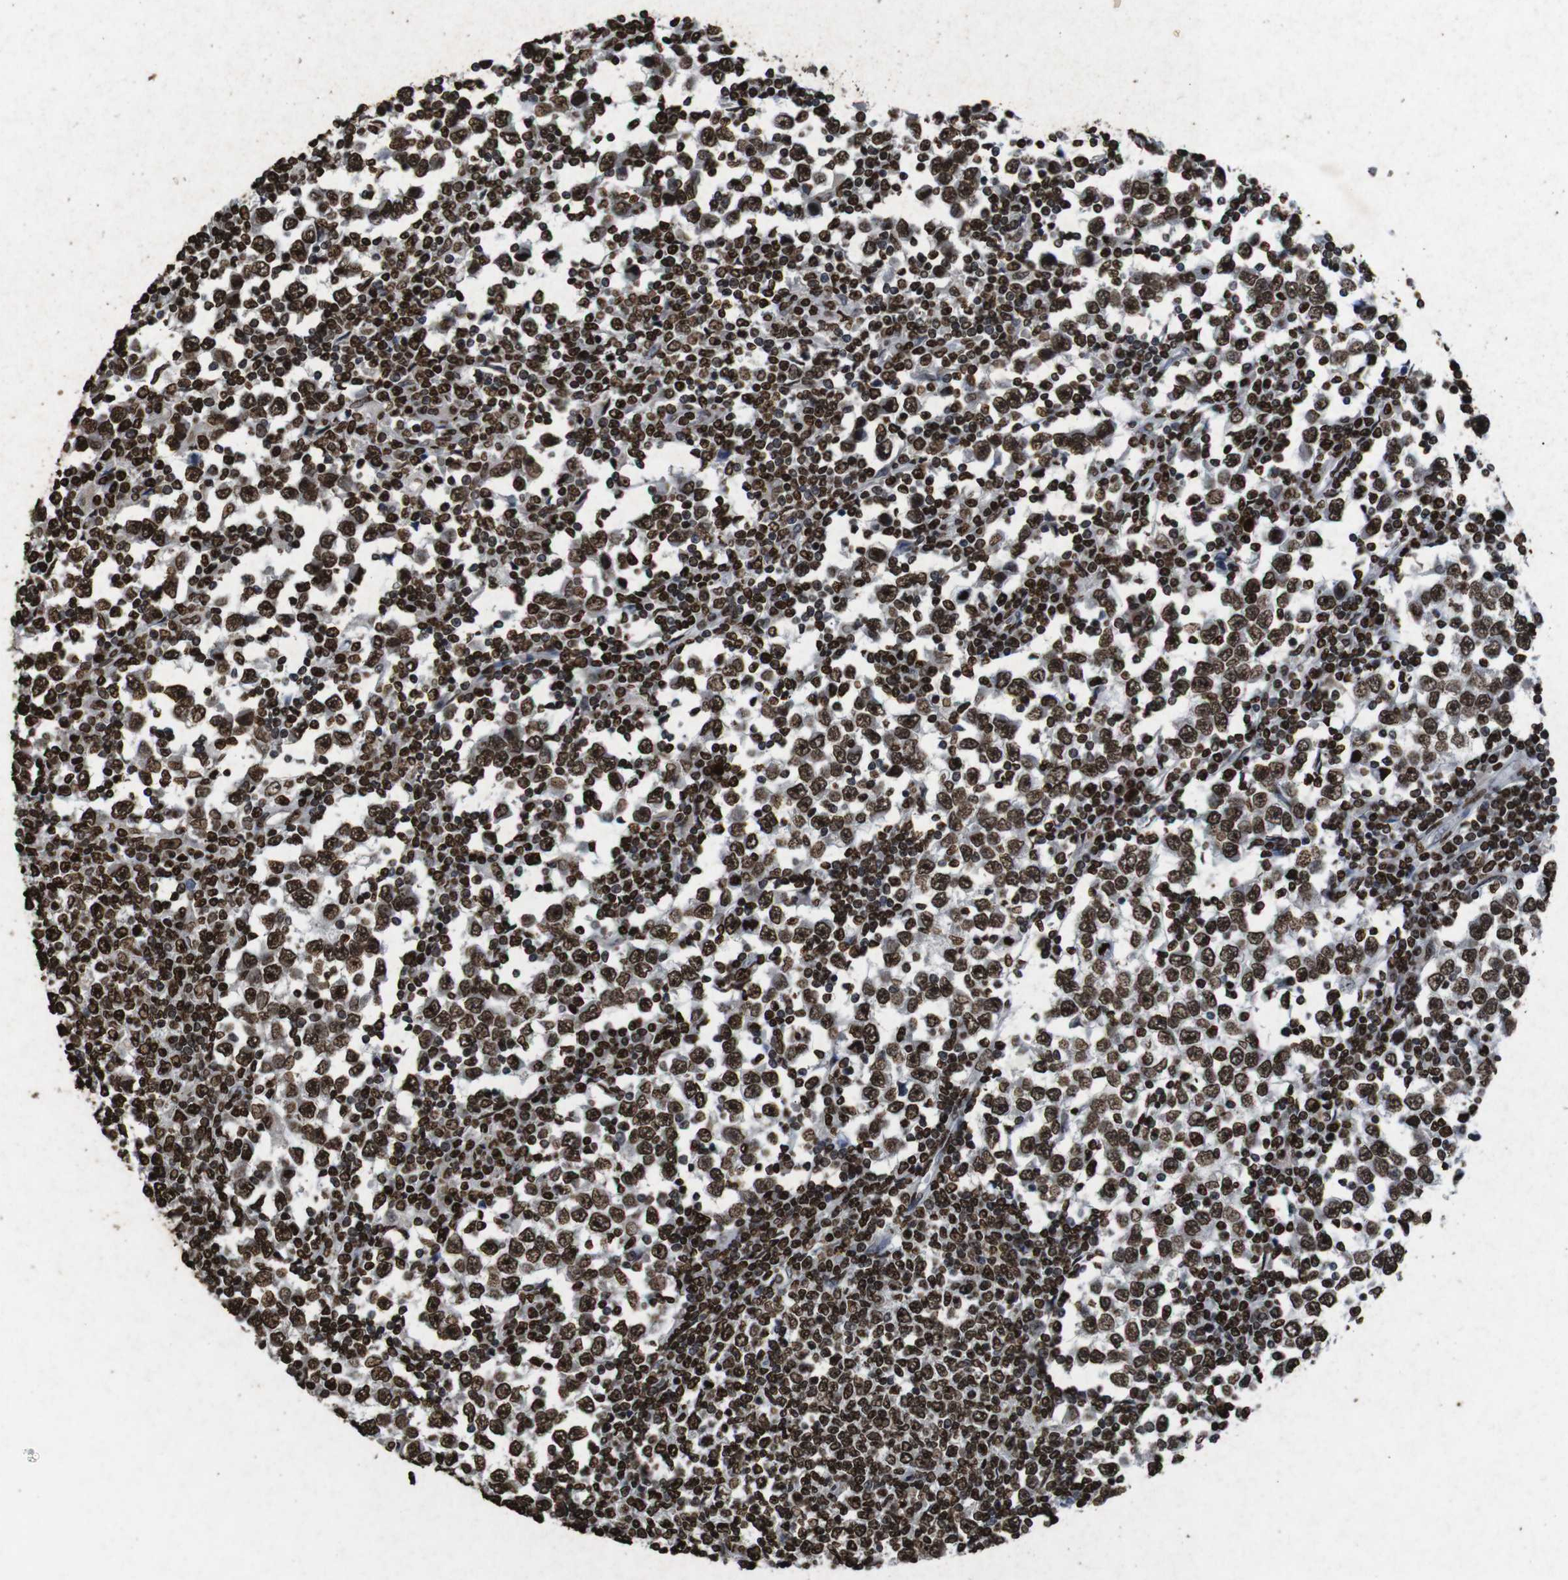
{"staining": {"intensity": "strong", "quantity": ">75%", "location": "nuclear"}, "tissue": "testis cancer", "cell_type": "Tumor cells", "image_type": "cancer", "snomed": [{"axis": "morphology", "description": "Seminoma, NOS"}, {"axis": "topography", "description": "Testis"}], "caption": "Tumor cells demonstrate high levels of strong nuclear expression in approximately >75% of cells in human testis cancer.", "gene": "MDM2", "patient": {"sex": "male", "age": 65}}